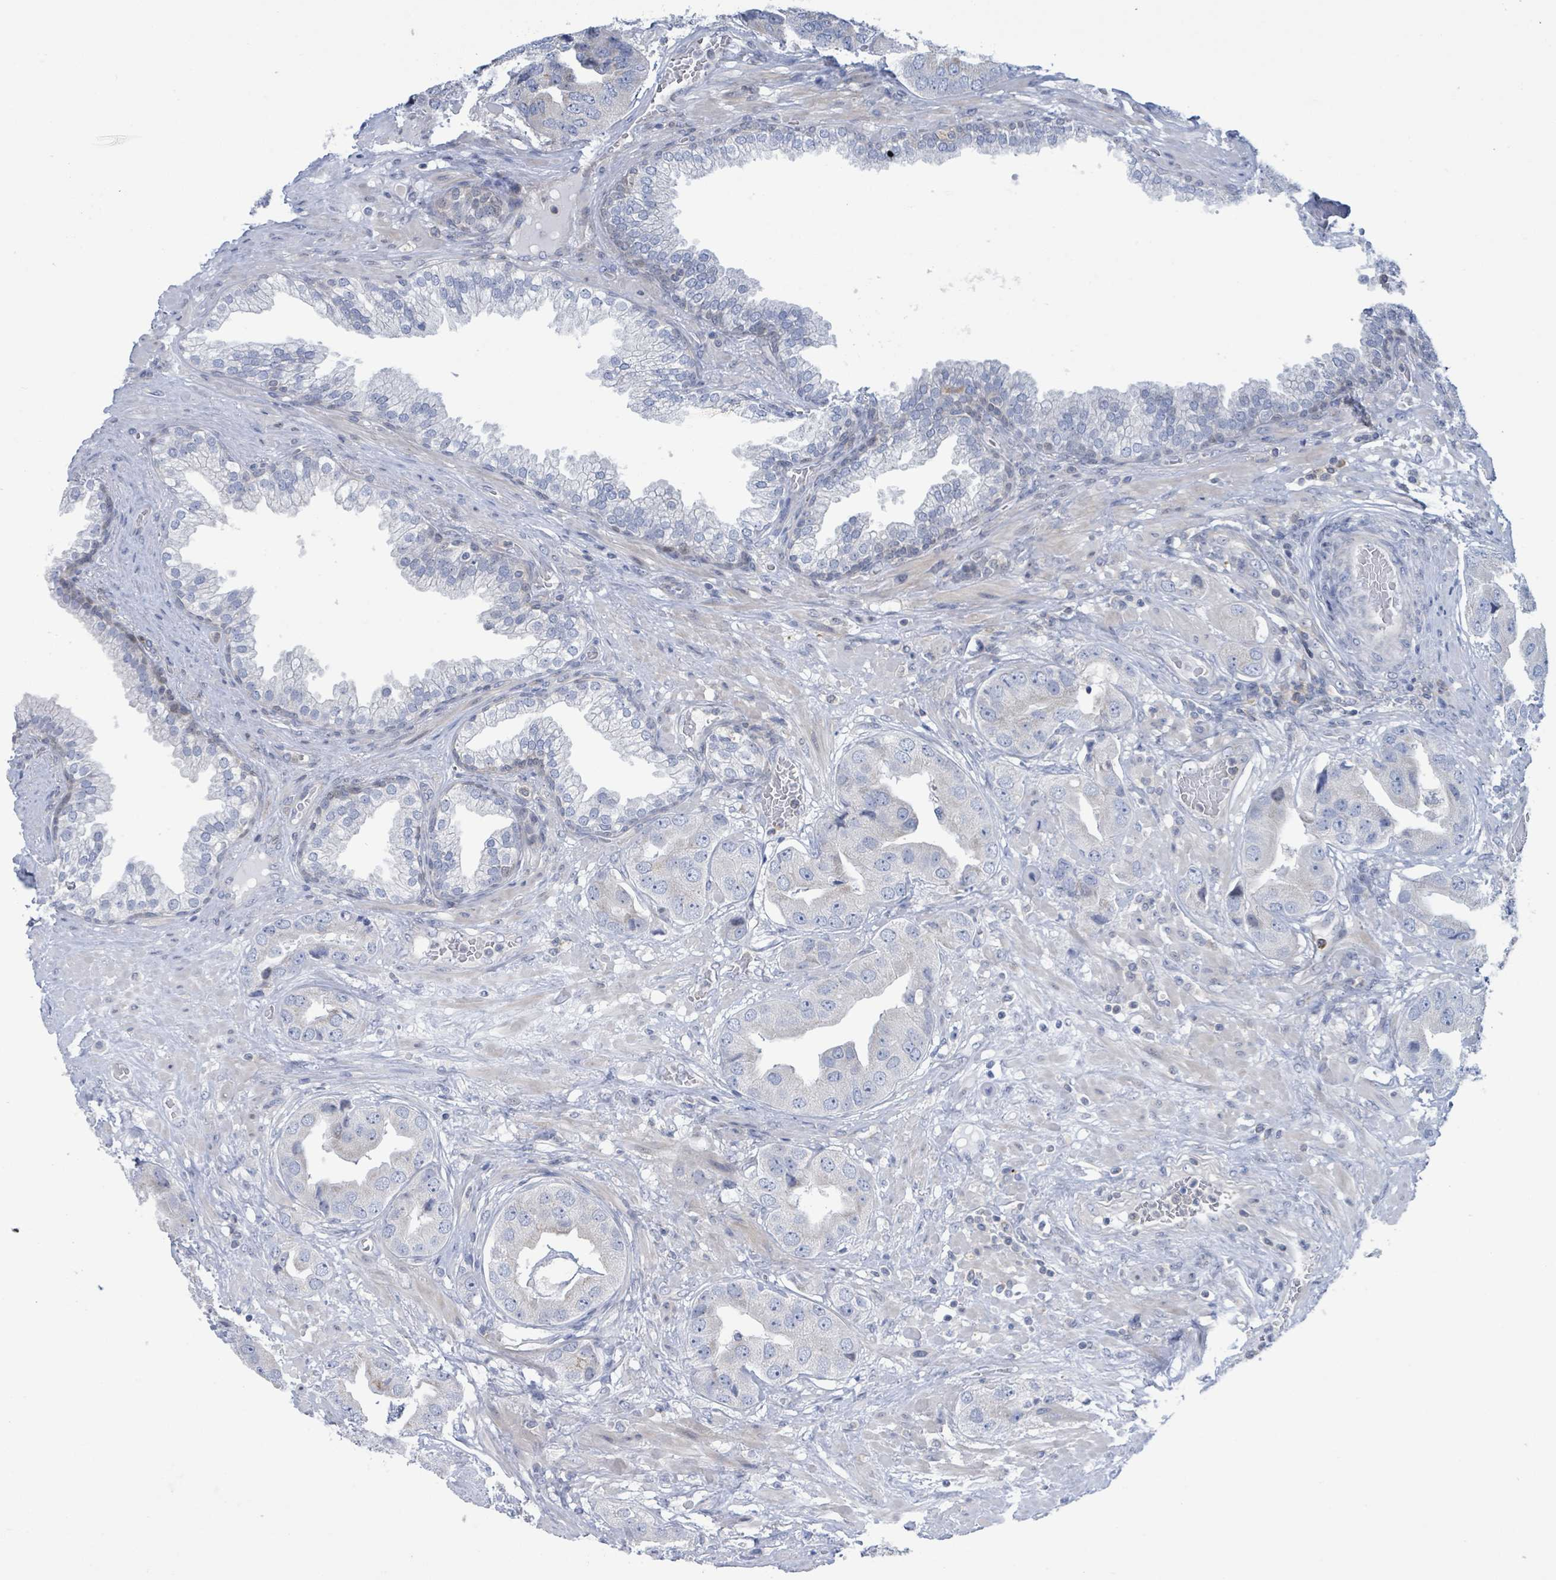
{"staining": {"intensity": "negative", "quantity": "none", "location": "none"}, "tissue": "prostate cancer", "cell_type": "Tumor cells", "image_type": "cancer", "snomed": [{"axis": "morphology", "description": "Adenocarcinoma, High grade"}, {"axis": "topography", "description": "Prostate"}], "caption": "Protein analysis of prostate cancer demonstrates no significant staining in tumor cells.", "gene": "DGKZ", "patient": {"sex": "male", "age": 63}}